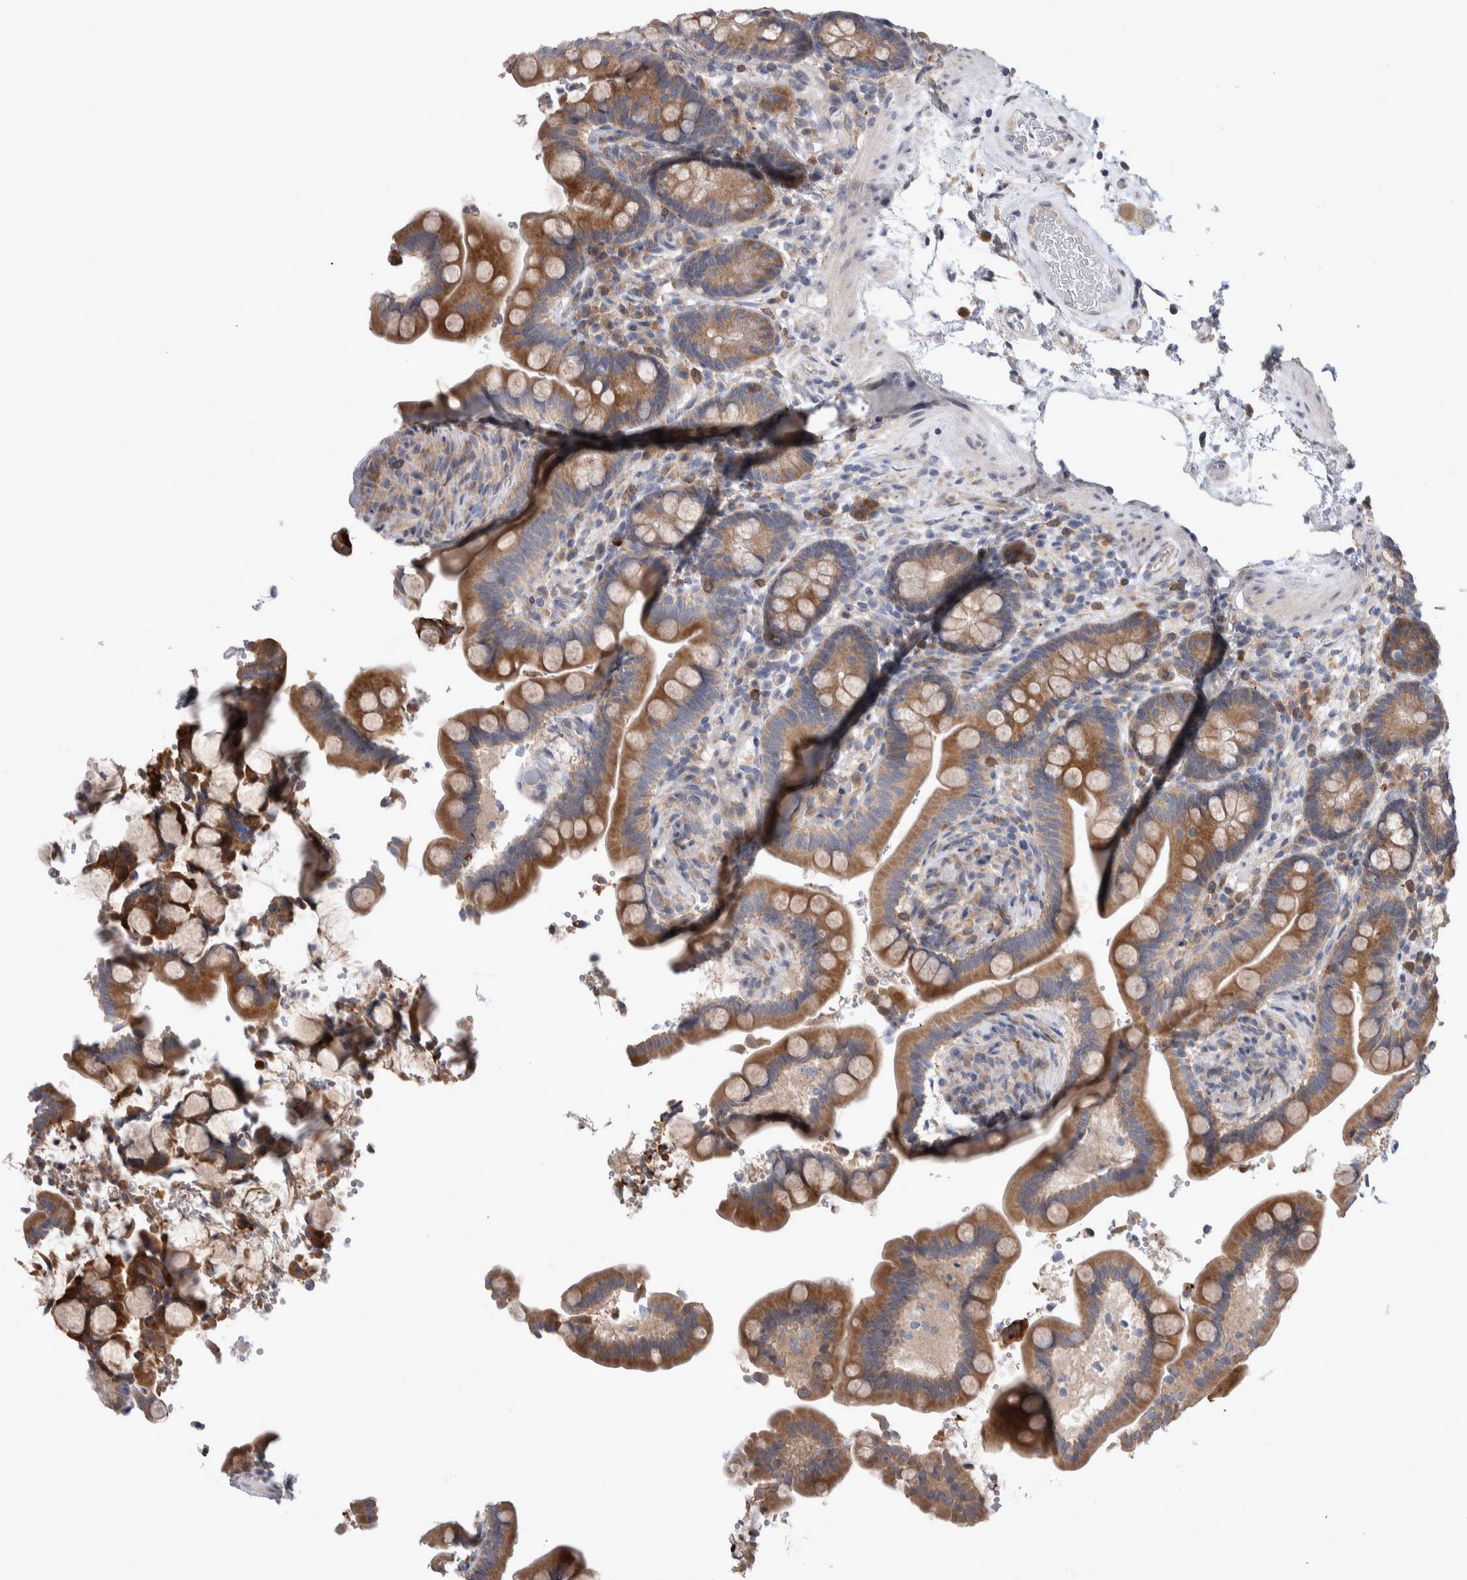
{"staining": {"intensity": "weak", "quantity": "25%-75%", "location": "cytoplasmic/membranous"}, "tissue": "colon", "cell_type": "Endothelial cells", "image_type": "normal", "snomed": [{"axis": "morphology", "description": "Normal tissue, NOS"}, {"axis": "topography", "description": "Smooth muscle"}, {"axis": "topography", "description": "Colon"}], "caption": "There is low levels of weak cytoplasmic/membranous positivity in endothelial cells of normal colon, as demonstrated by immunohistochemical staining (brown color).", "gene": "IBTK", "patient": {"sex": "male", "age": 73}}